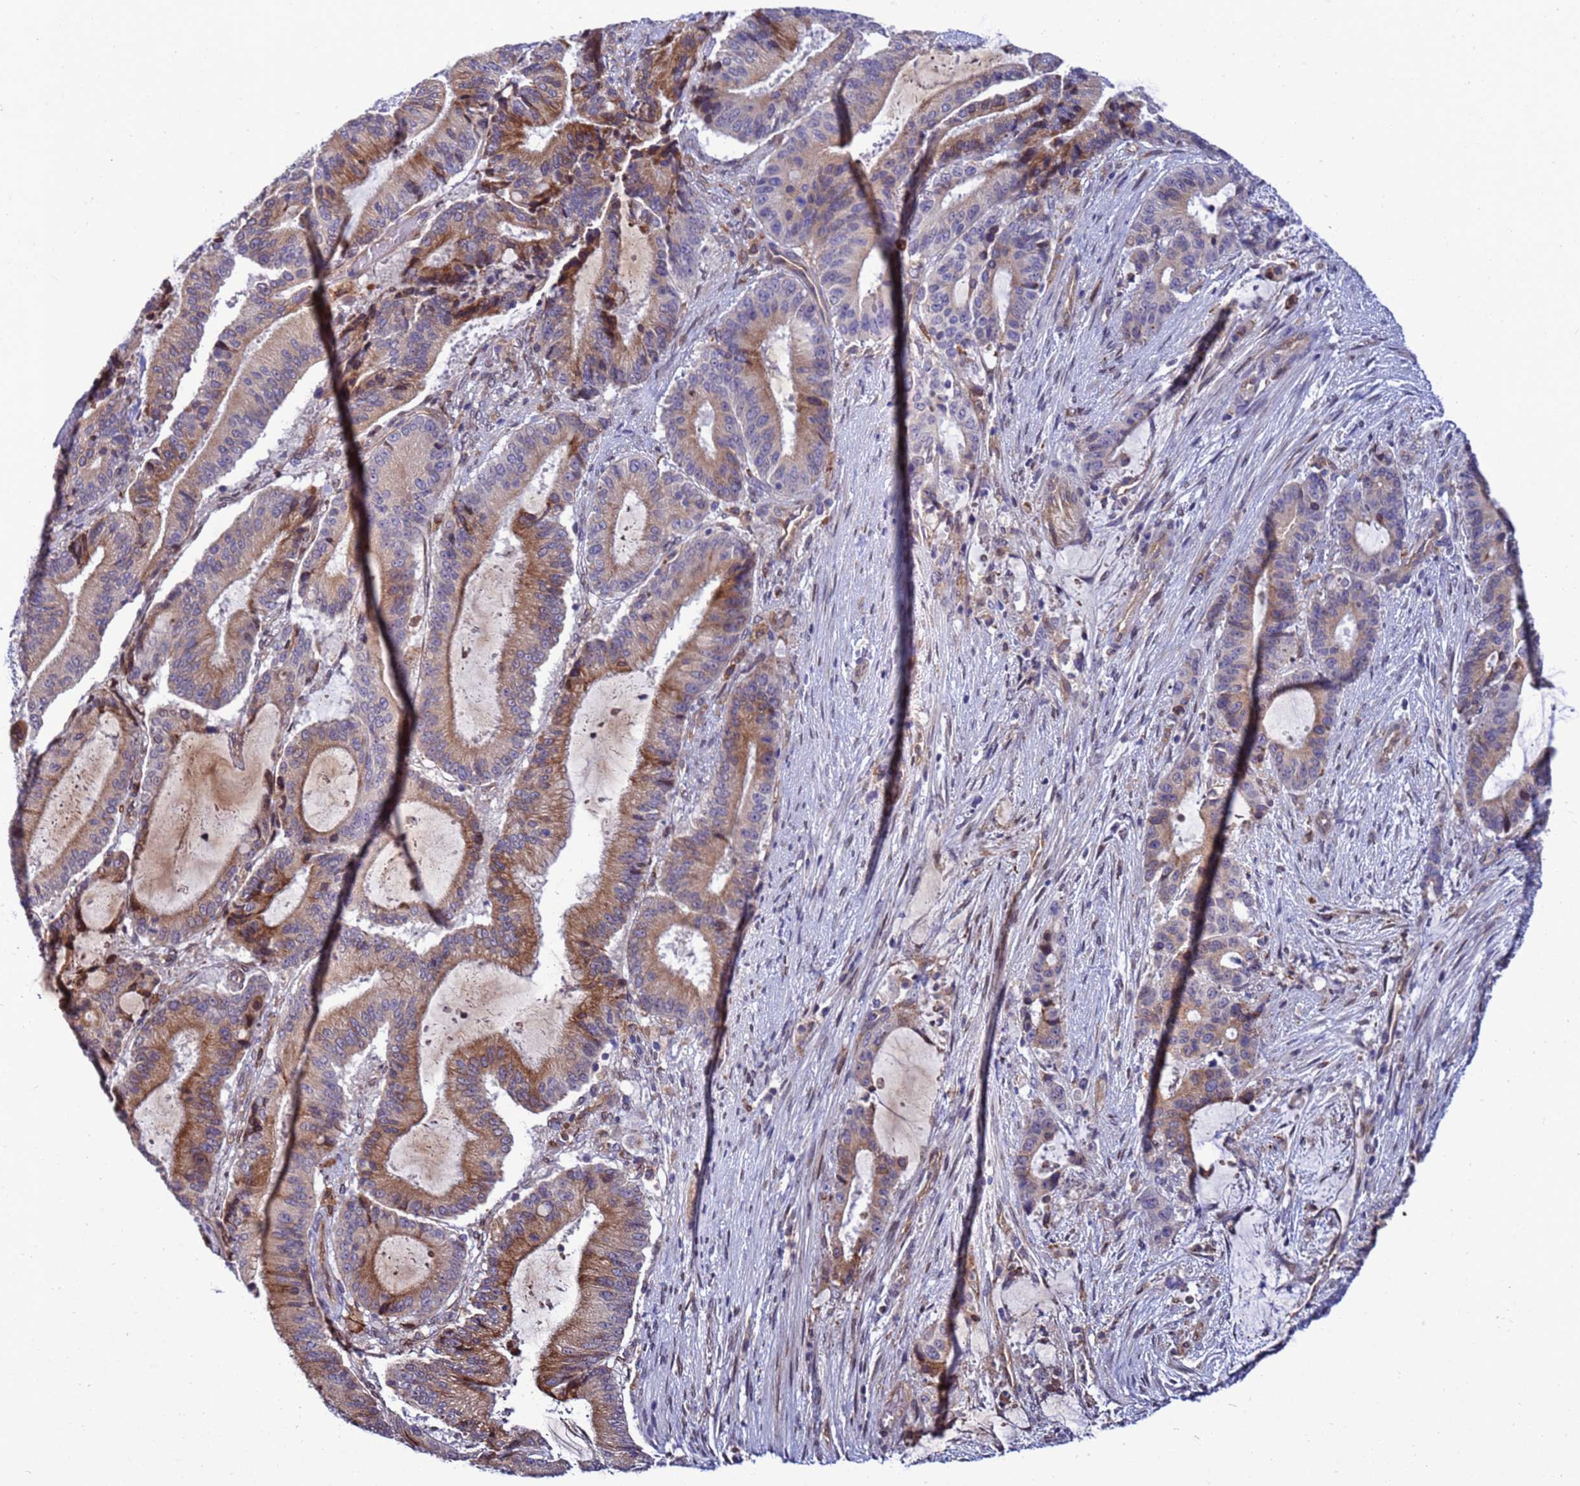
{"staining": {"intensity": "moderate", "quantity": "25%-75%", "location": "cytoplasmic/membranous"}, "tissue": "liver cancer", "cell_type": "Tumor cells", "image_type": "cancer", "snomed": [{"axis": "morphology", "description": "Normal tissue, NOS"}, {"axis": "morphology", "description": "Cholangiocarcinoma"}, {"axis": "topography", "description": "Liver"}, {"axis": "topography", "description": "Peripheral nerve tissue"}], "caption": "Immunohistochemical staining of human cholangiocarcinoma (liver) demonstrates medium levels of moderate cytoplasmic/membranous protein positivity in approximately 25%-75% of tumor cells.", "gene": "RAPGEF4", "patient": {"sex": "female", "age": 73}}